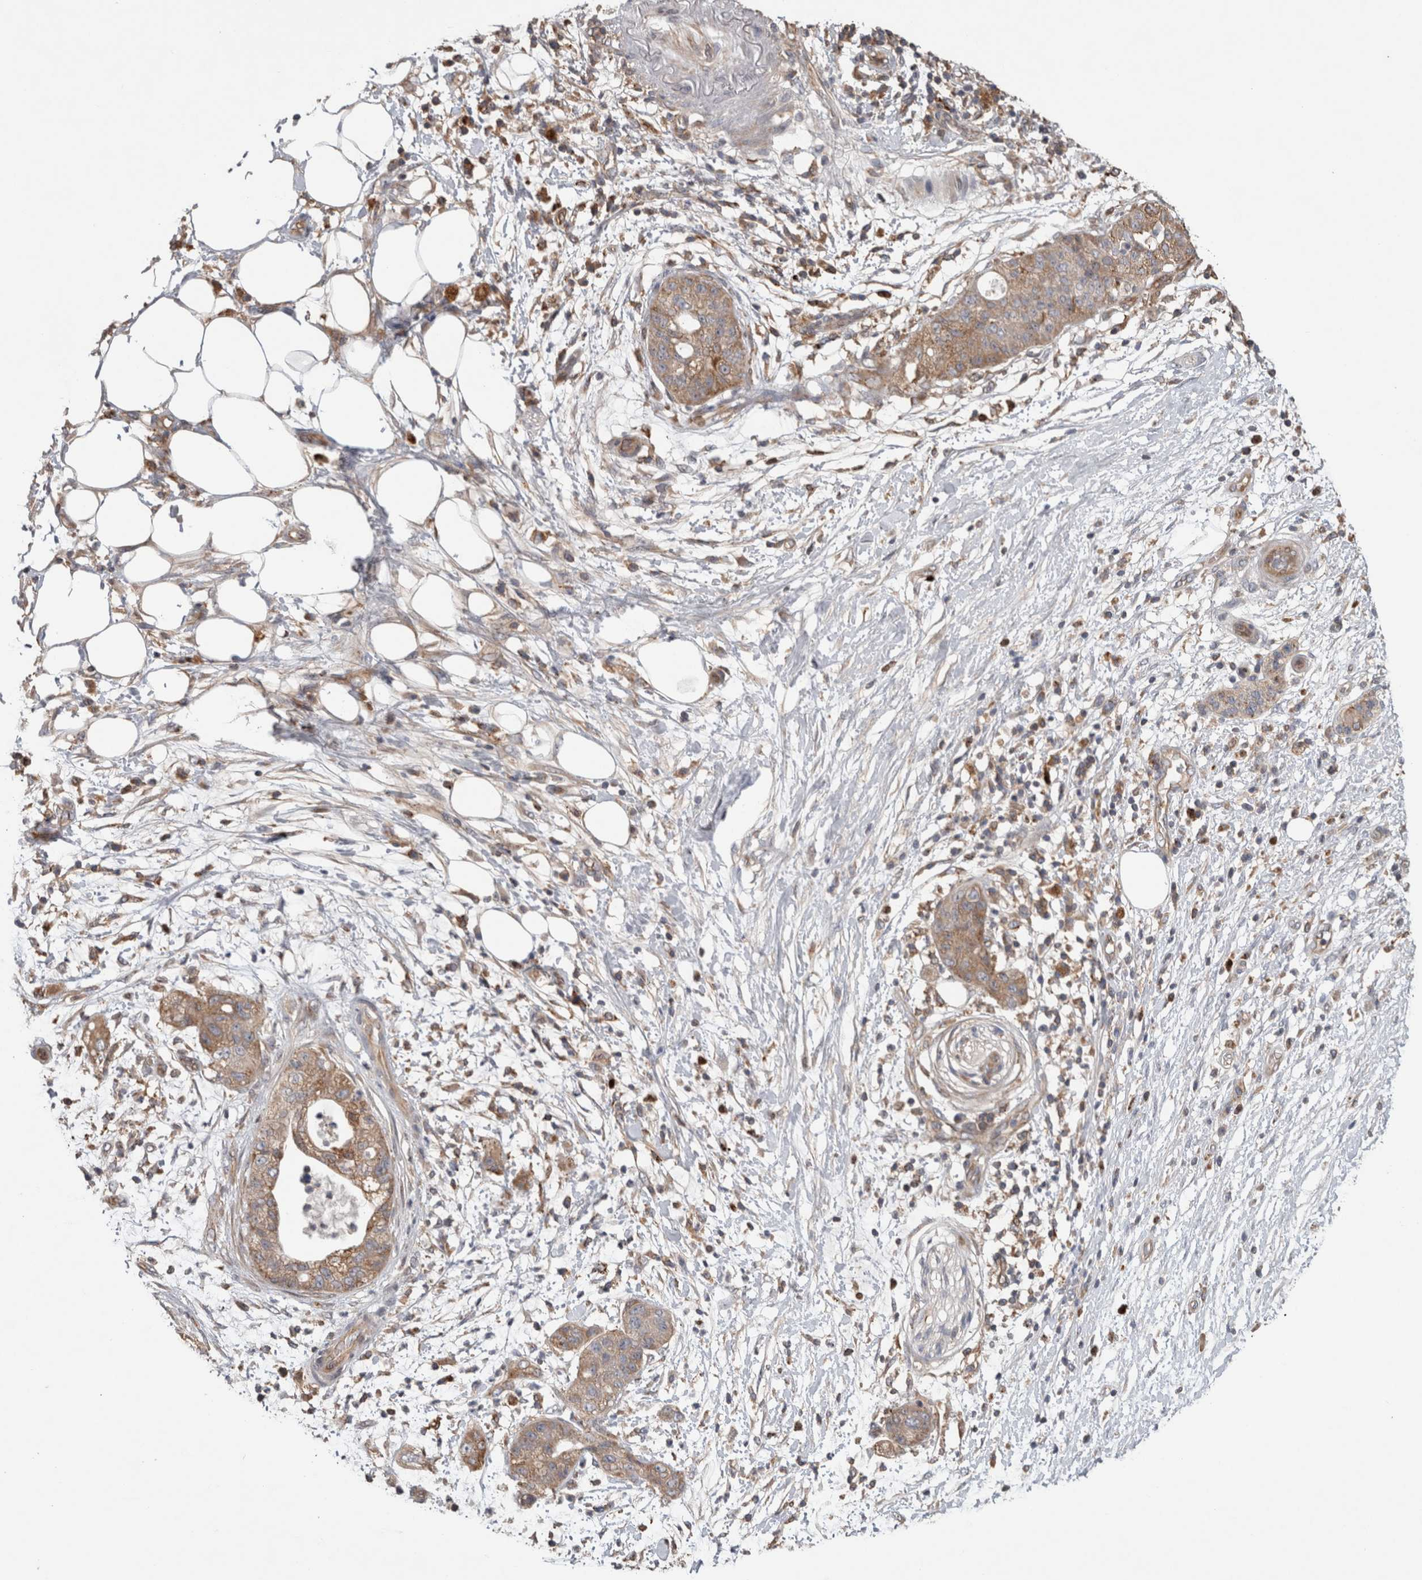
{"staining": {"intensity": "weak", "quantity": ">75%", "location": "cytoplasmic/membranous"}, "tissue": "pancreatic cancer", "cell_type": "Tumor cells", "image_type": "cancer", "snomed": [{"axis": "morphology", "description": "Adenocarcinoma, NOS"}, {"axis": "topography", "description": "Pancreas"}], "caption": "The photomicrograph demonstrates a brown stain indicating the presence of a protein in the cytoplasmic/membranous of tumor cells in pancreatic cancer (adenocarcinoma).", "gene": "TARBP1", "patient": {"sex": "female", "age": 78}}